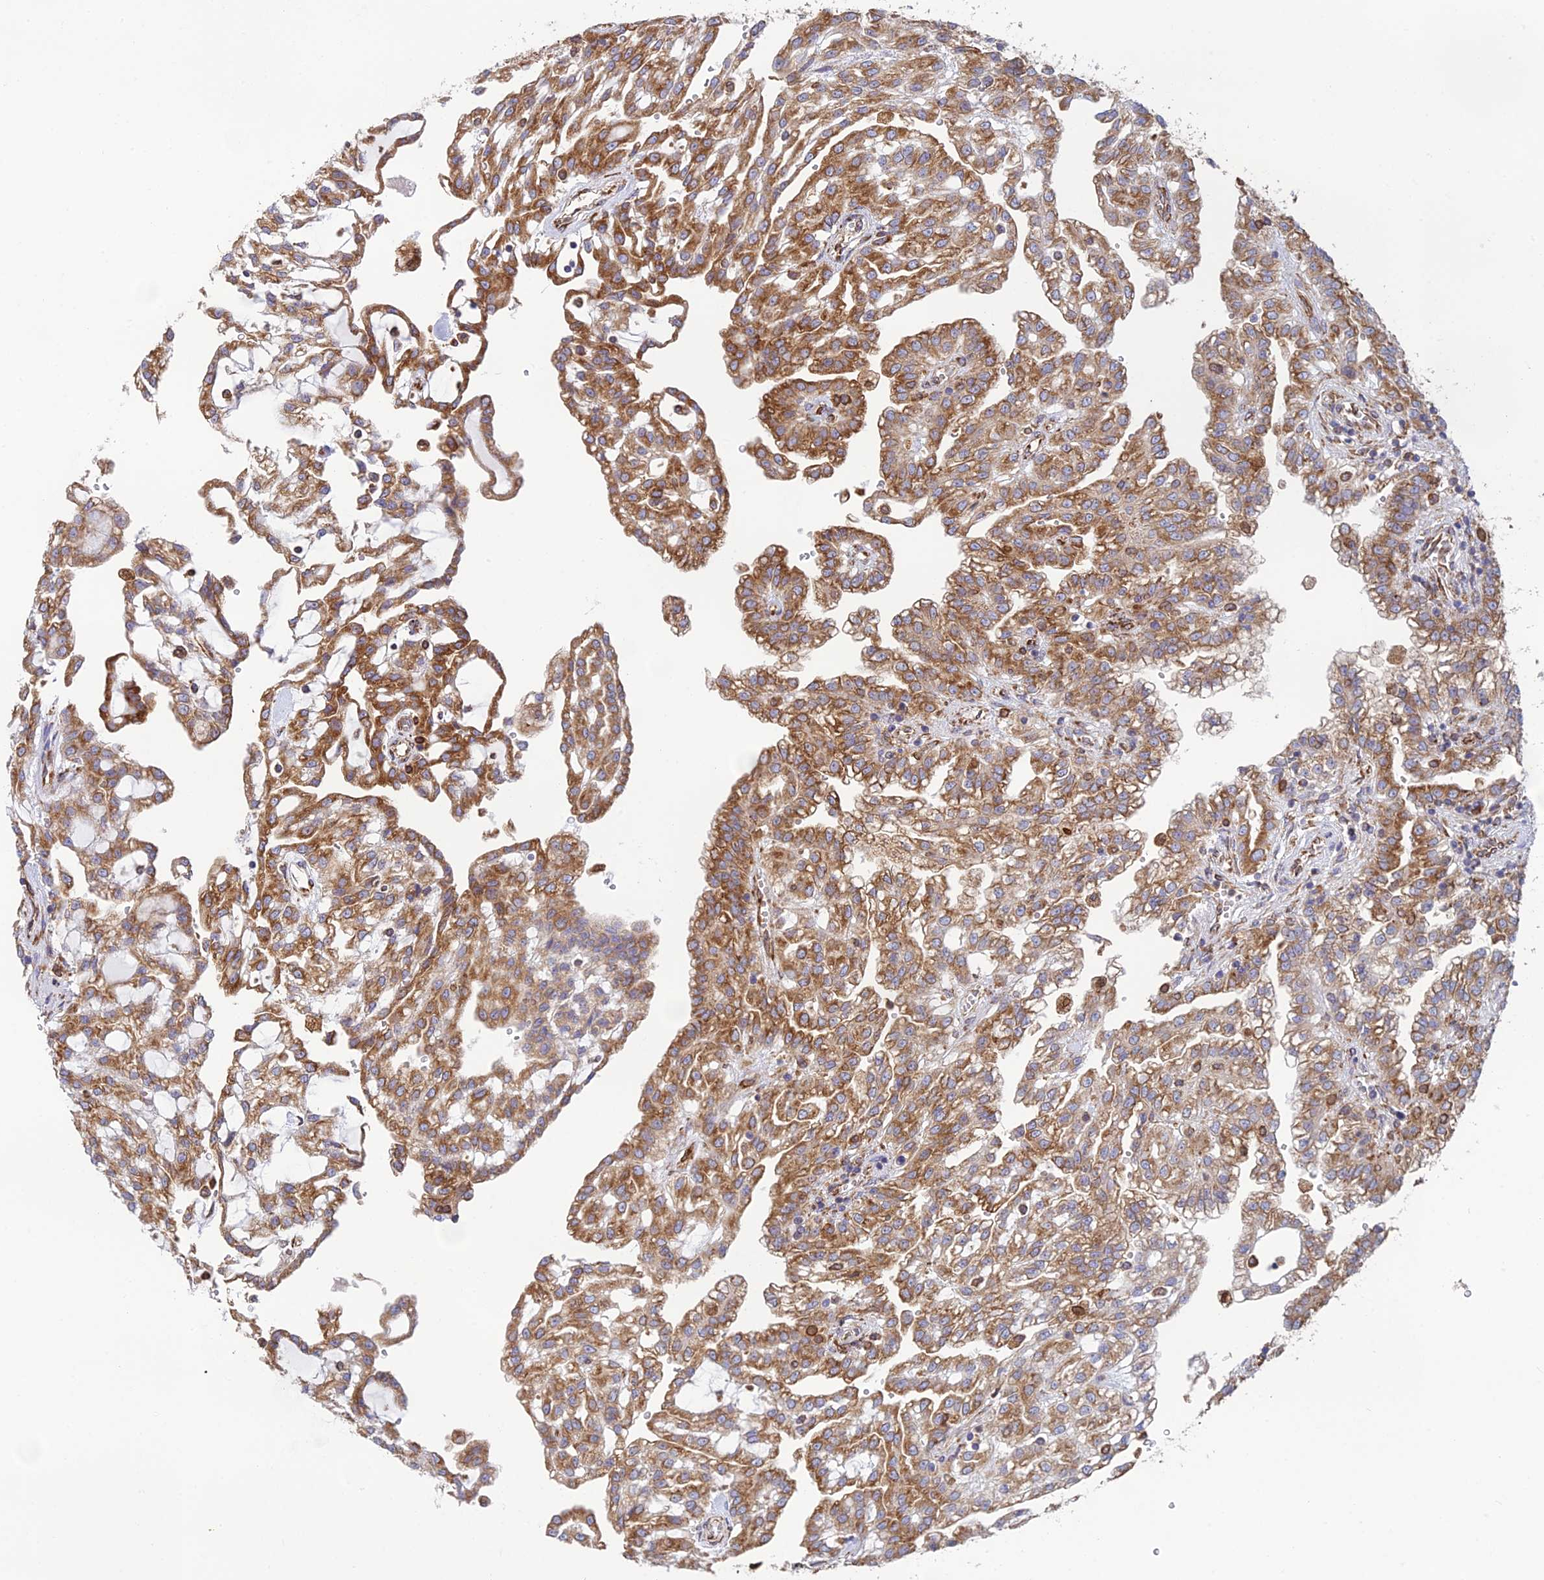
{"staining": {"intensity": "moderate", "quantity": ">75%", "location": "cytoplasmic/membranous"}, "tissue": "renal cancer", "cell_type": "Tumor cells", "image_type": "cancer", "snomed": [{"axis": "morphology", "description": "Adenocarcinoma, NOS"}, {"axis": "topography", "description": "Kidney"}], "caption": "This photomicrograph shows adenocarcinoma (renal) stained with immunohistochemistry to label a protein in brown. The cytoplasmic/membranous of tumor cells show moderate positivity for the protein. Nuclei are counter-stained blue.", "gene": "CCDC69", "patient": {"sex": "male", "age": 63}}